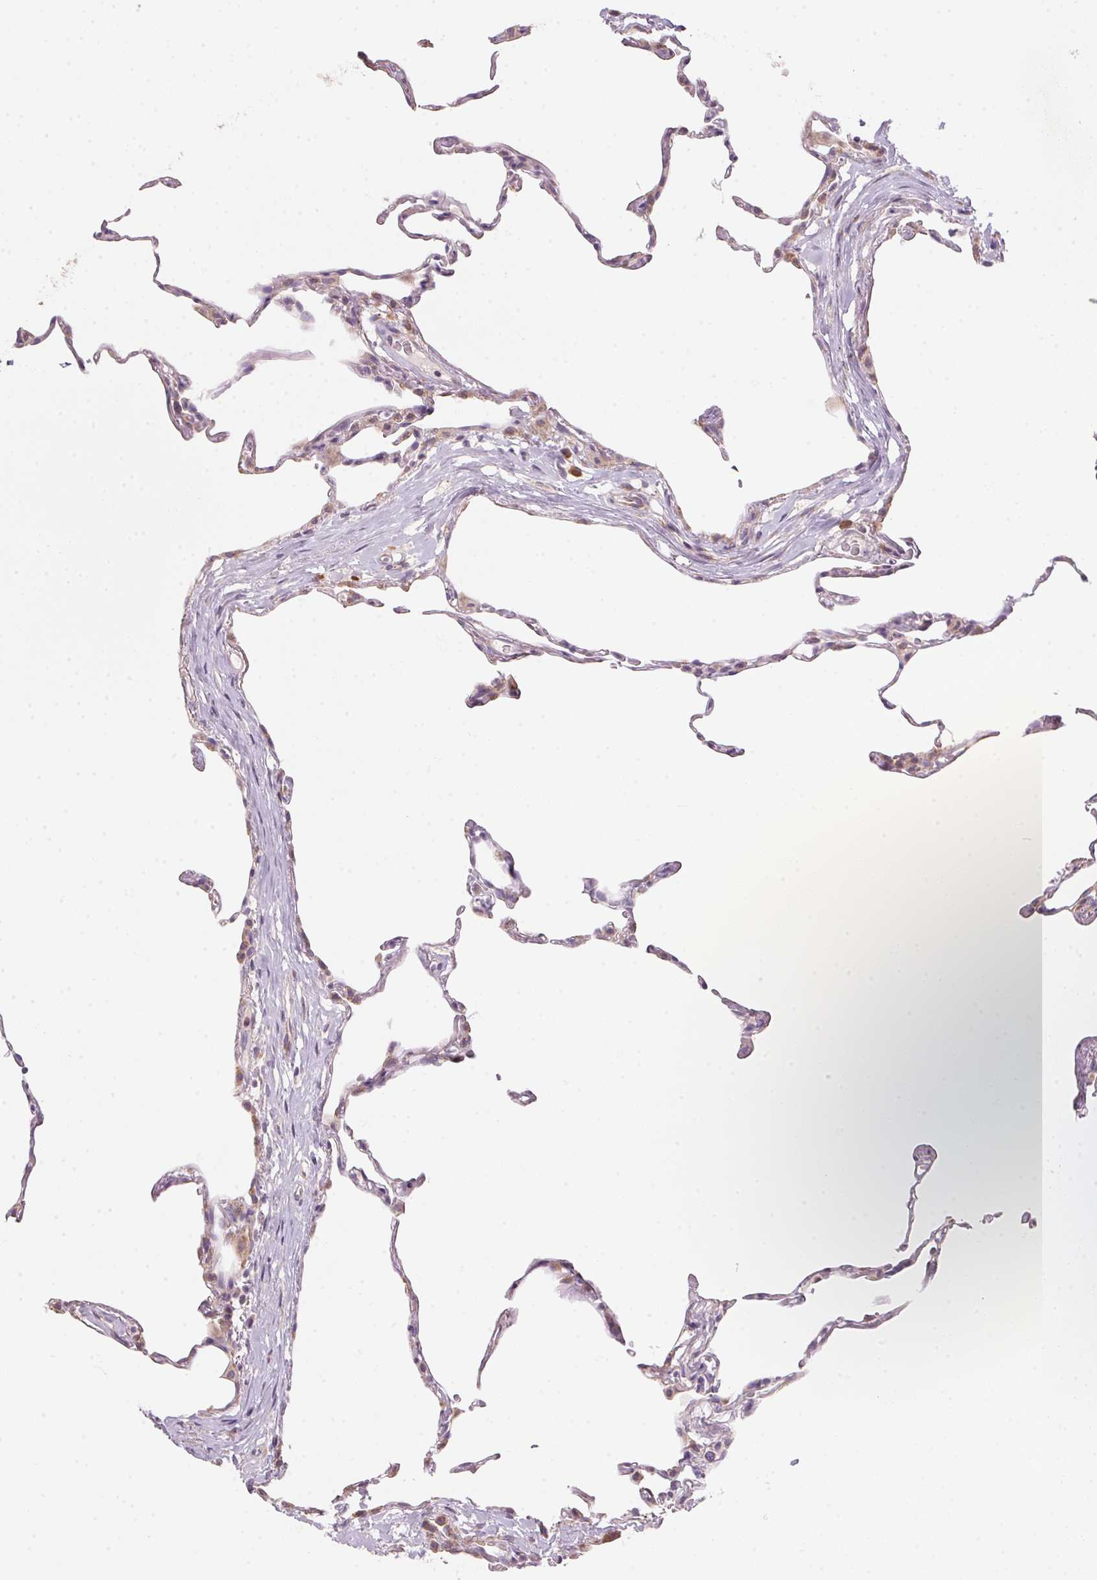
{"staining": {"intensity": "weak", "quantity": "25%-75%", "location": "cytoplasmic/membranous"}, "tissue": "lung", "cell_type": "Alveolar cells", "image_type": "normal", "snomed": [{"axis": "morphology", "description": "Normal tissue, NOS"}, {"axis": "topography", "description": "Lung"}], "caption": "A low amount of weak cytoplasmic/membranous expression is appreciated in about 25%-75% of alveolar cells in unremarkable lung.", "gene": "BLOC1S2", "patient": {"sex": "female", "age": 57}}